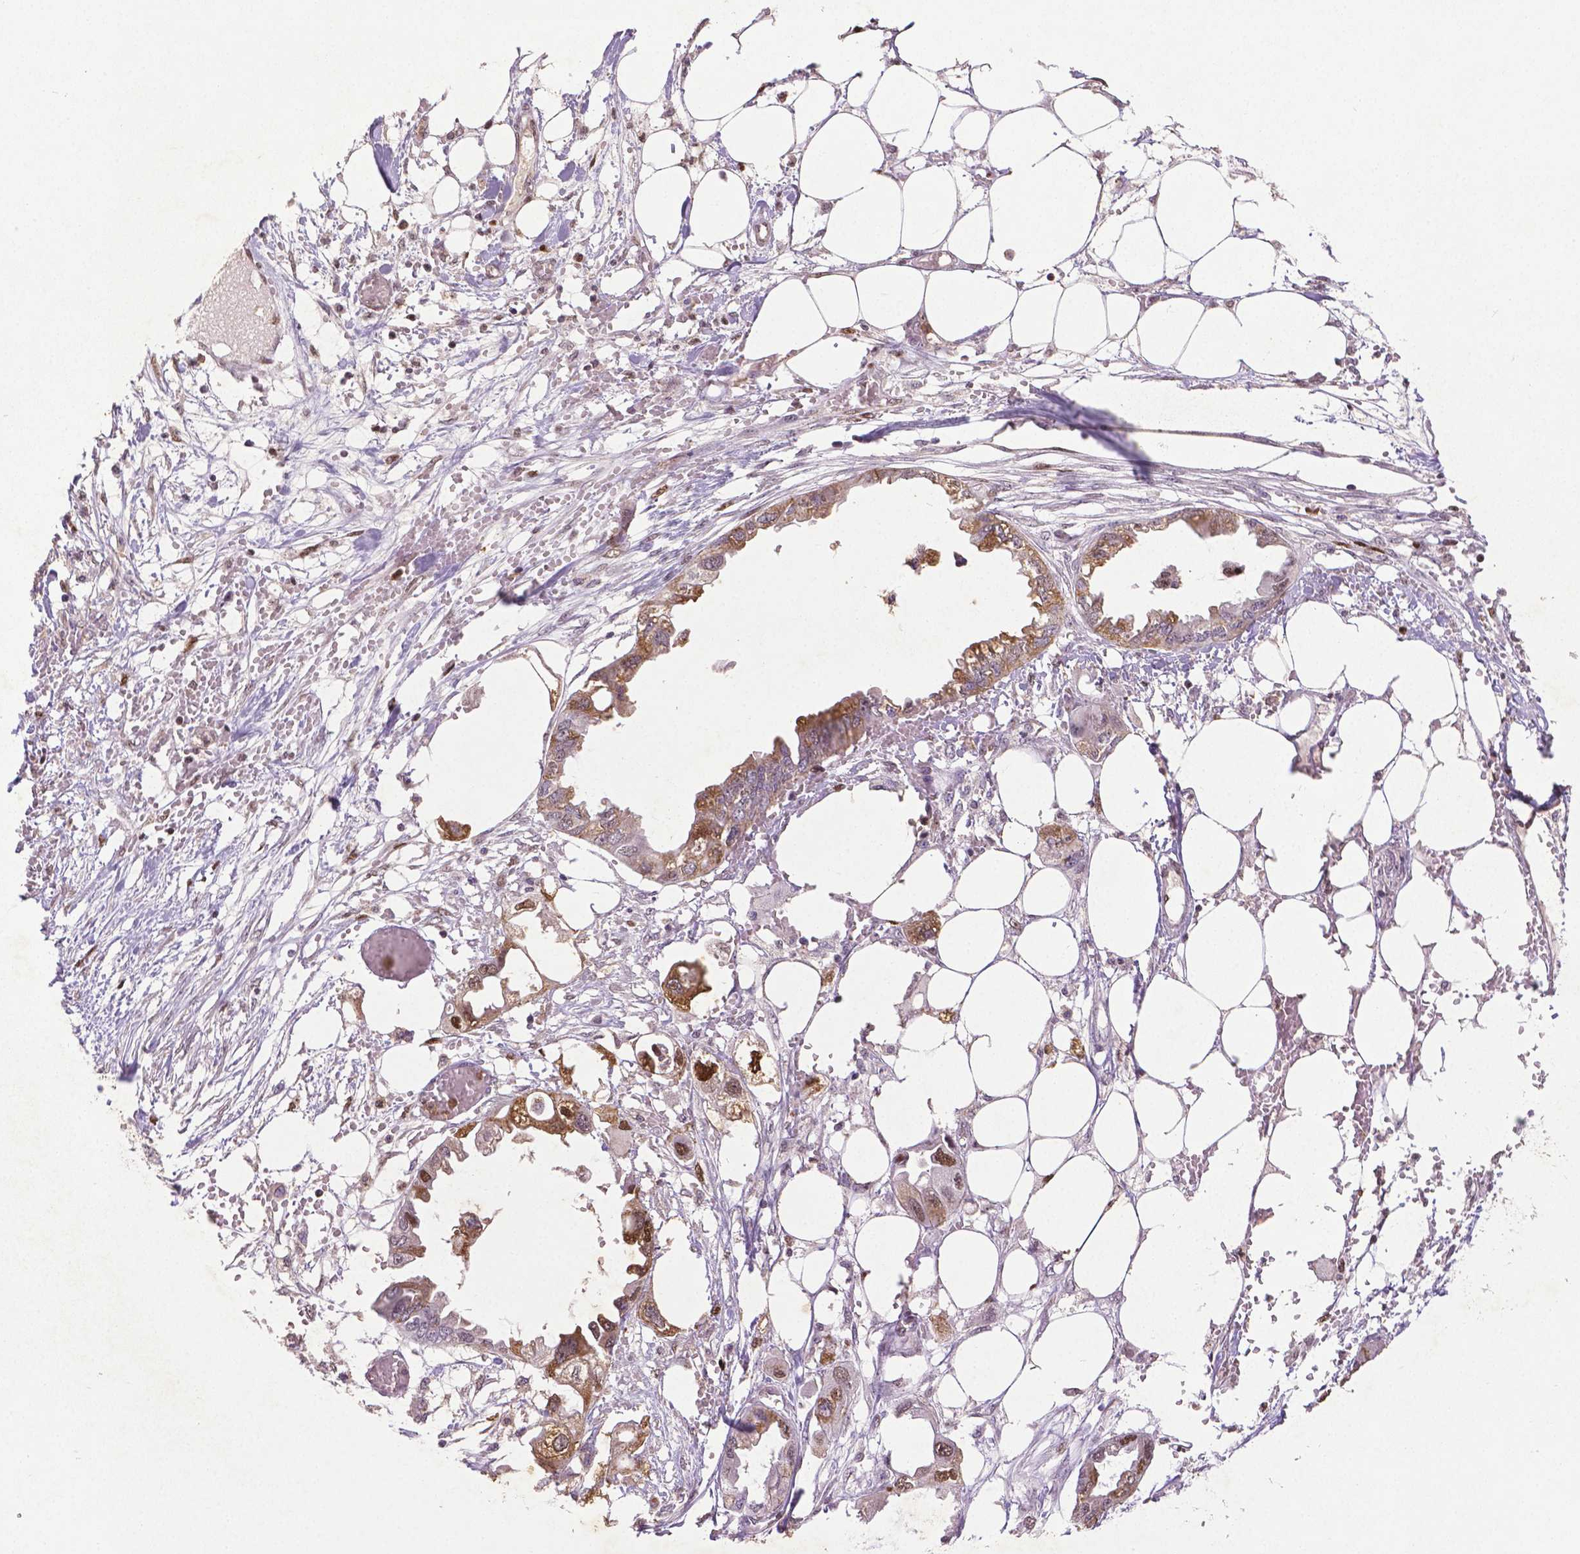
{"staining": {"intensity": "moderate", "quantity": "<25%", "location": "cytoplasmic/membranous"}, "tissue": "endometrial cancer", "cell_type": "Tumor cells", "image_type": "cancer", "snomed": [{"axis": "morphology", "description": "Adenocarcinoma, NOS"}, {"axis": "morphology", "description": "Adenocarcinoma, metastatic, NOS"}, {"axis": "topography", "description": "Adipose tissue"}, {"axis": "topography", "description": "Endometrium"}], "caption": "About <25% of tumor cells in adenocarcinoma (endometrial) show moderate cytoplasmic/membranous protein positivity as visualized by brown immunohistochemical staining.", "gene": "CDKN1A", "patient": {"sex": "female", "age": 67}}